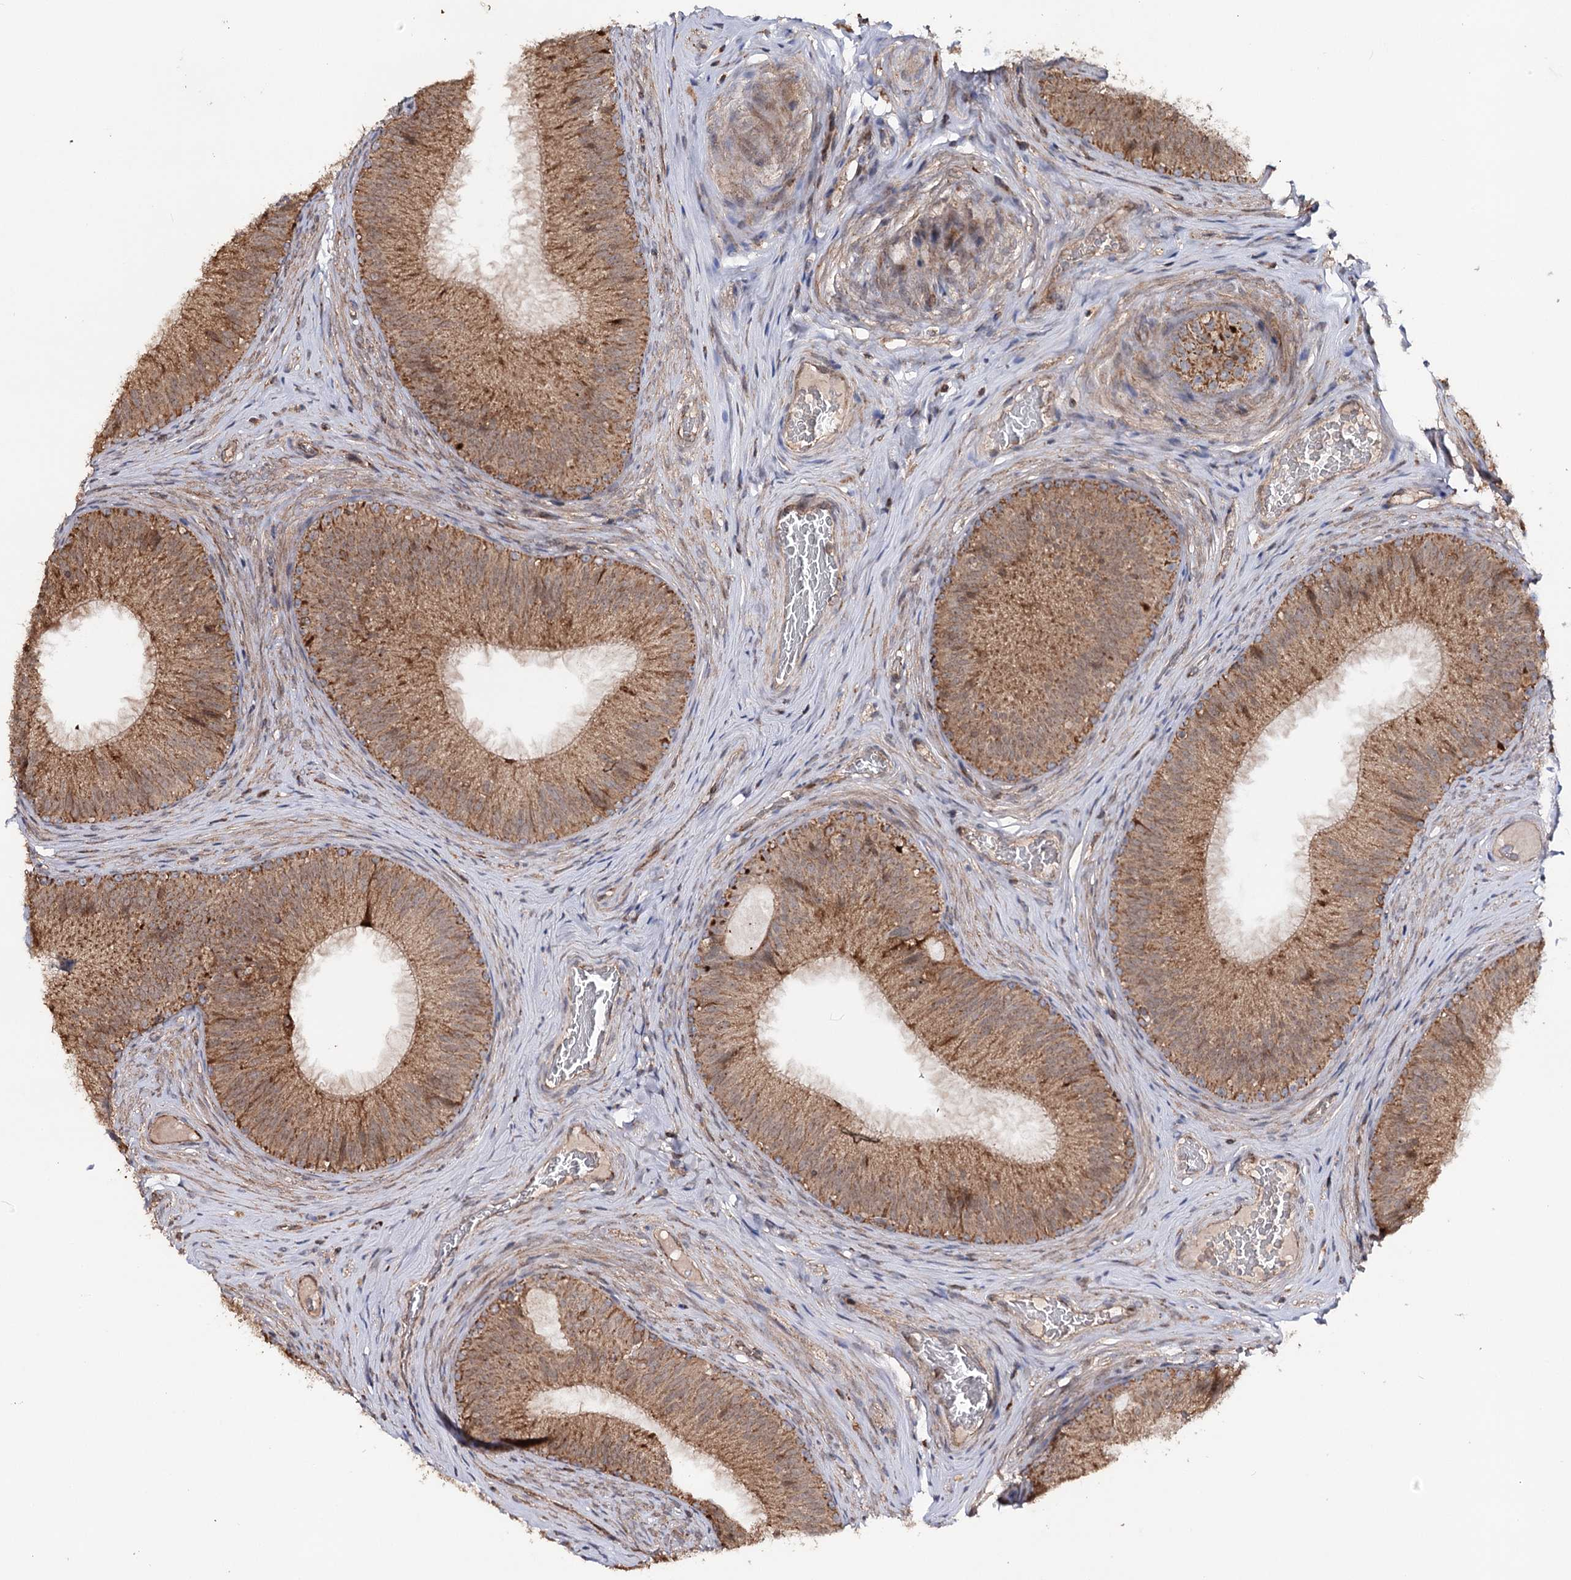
{"staining": {"intensity": "moderate", "quantity": ">75%", "location": "cytoplasmic/membranous"}, "tissue": "epididymis", "cell_type": "Glandular cells", "image_type": "normal", "snomed": [{"axis": "morphology", "description": "Normal tissue, NOS"}, {"axis": "topography", "description": "Epididymis"}], "caption": "Moderate cytoplasmic/membranous positivity for a protein is appreciated in approximately >75% of glandular cells of unremarkable epididymis using immunohistochemistry (IHC).", "gene": "MINDY3", "patient": {"sex": "male", "age": 34}}